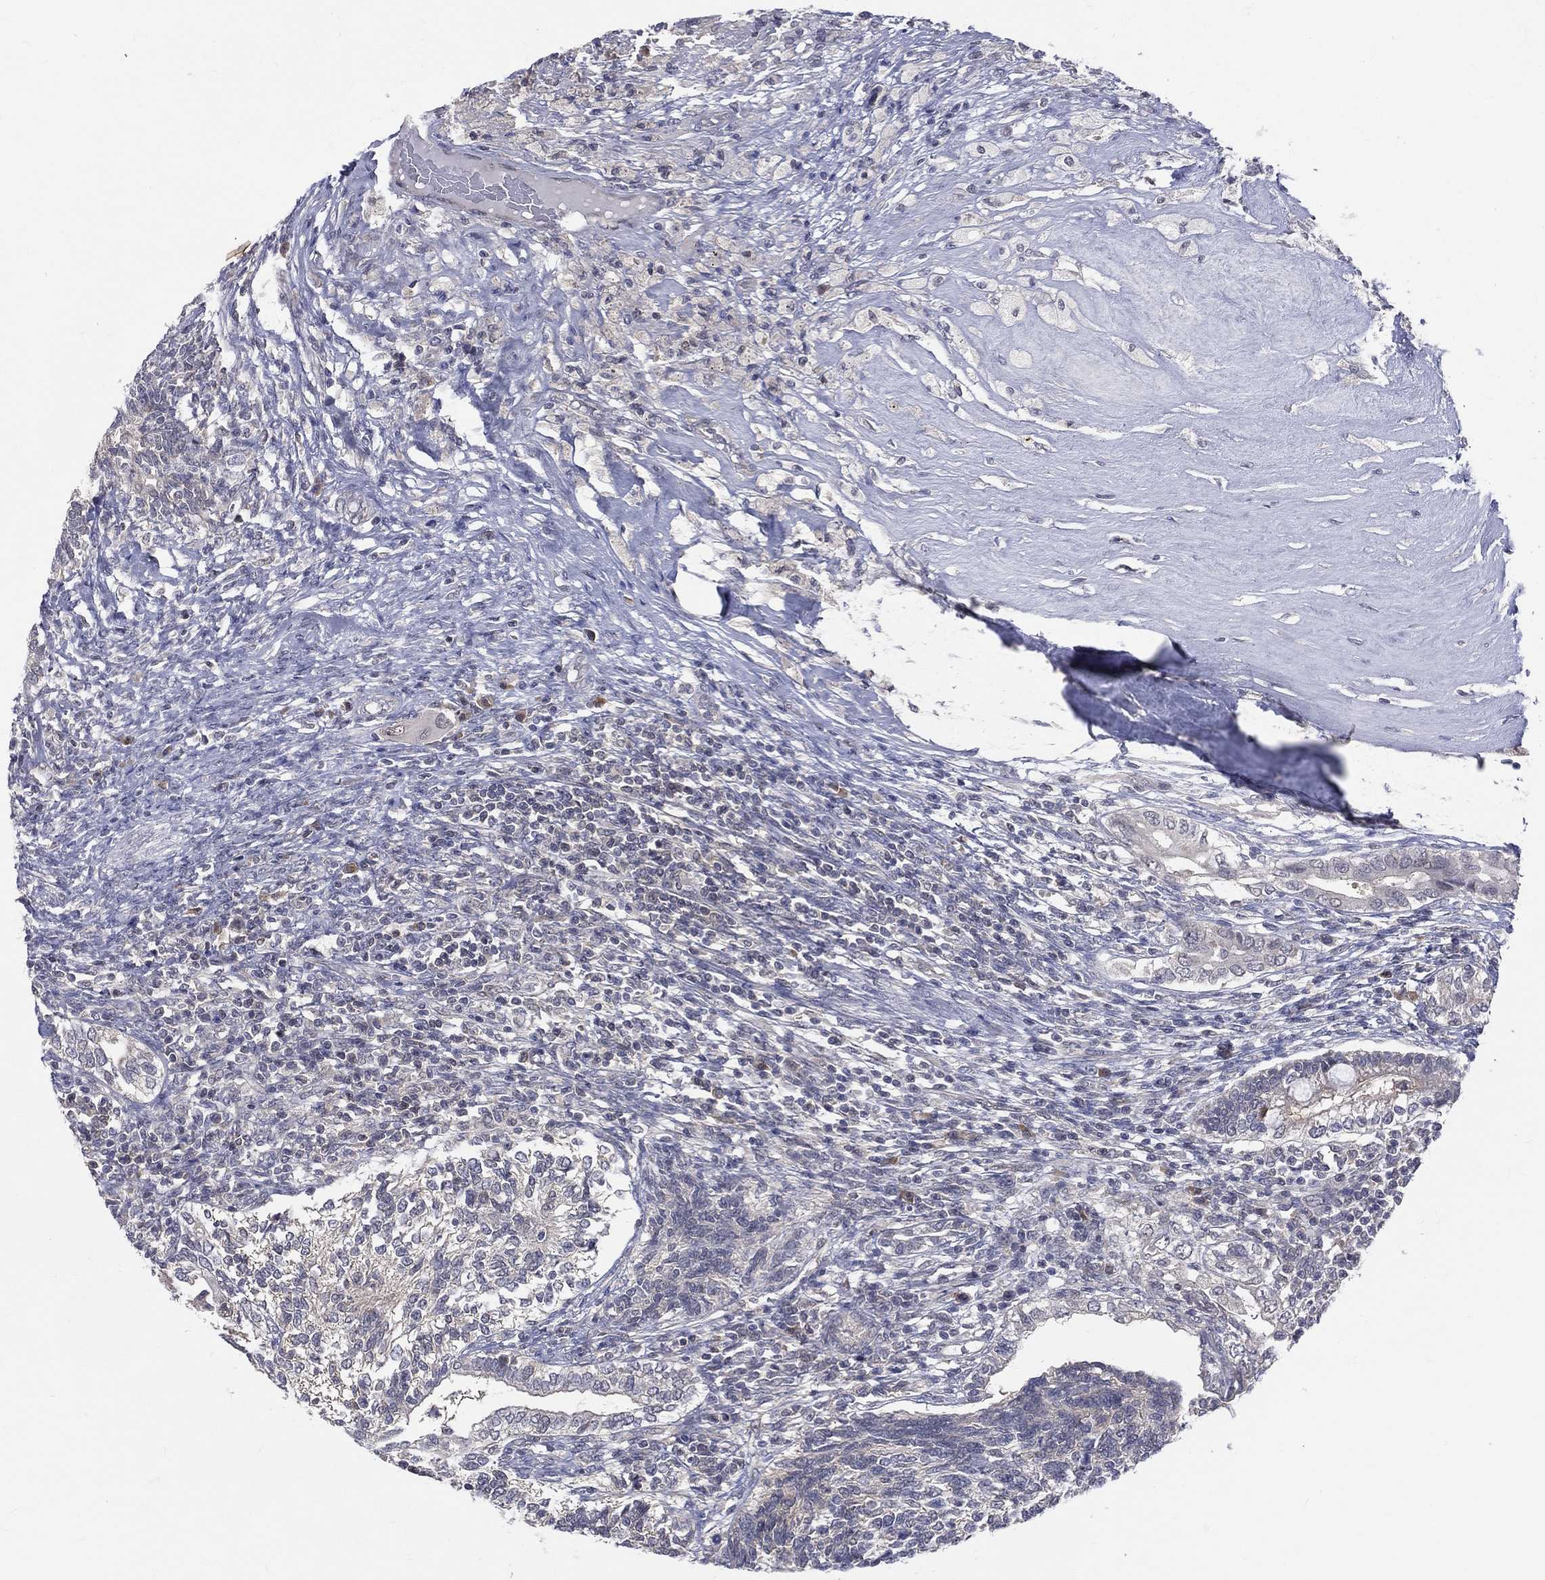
{"staining": {"intensity": "negative", "quantity": "none", "location": "none"}, "tissue": "testis cancer", "cell_type": "Tumor cells", "image_type": "cancer", "snomed": [{"axis": "morphology", "description": "Seminoma, NOS"}, {"axis": "morphology", "description": "Carcinoma, Embryonal, NOS"}, {"axis": "topography", "description": "Testis"}], "caption": "Image shows no protein expression in tumor cells of embryonal carcinoma (testis) tissue. The staining was performed using DAB (3,3'-diaminobenzidine) to visualize the protein expression in brown, while the nuclei were stained in blue with hematoxylin (Magnification: 20x).", "gene": "DLG4", "patient": {"sex": "male", "age": 41}}